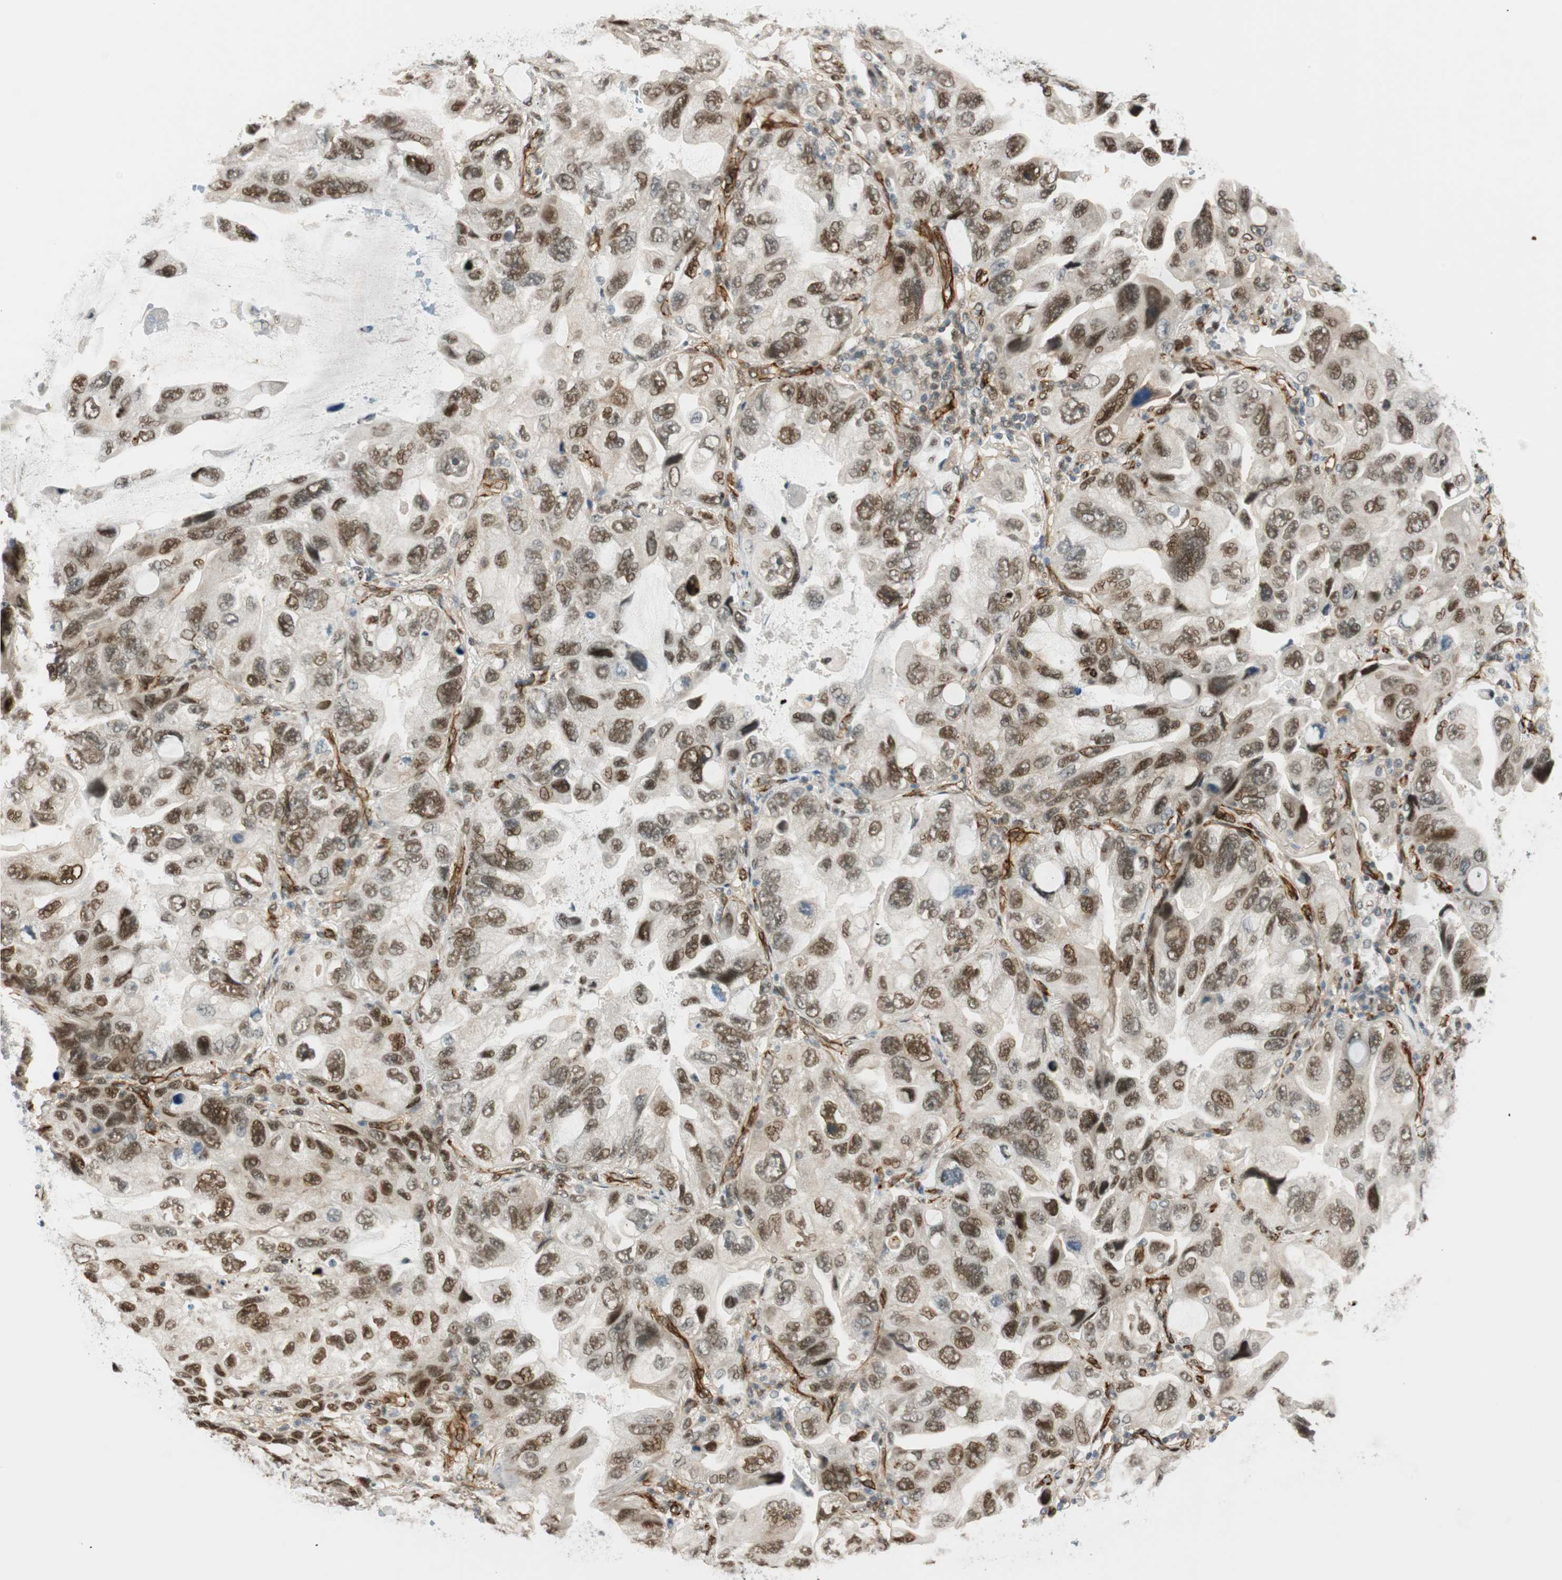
{"staining": {"intensity": "weak", "quantity": "25%-75%", "location": "nuclear"}, "tissue": "lung cancer", "cell_type": "Tumor cells", "image_type": "cancer", "snomed": [{"axis": "morphology", "description": "Squamous cell carcinoma, NOS"}, {"axis": "topography", "description": "Lung"}], "caption": "Weak nuclear staining for a protein is seen in about 25%-75% of tumor cells of lung squamous cell carcinoma using IHC.", "gene": "NES", "patient": {"sex": "female", "age": 73}}